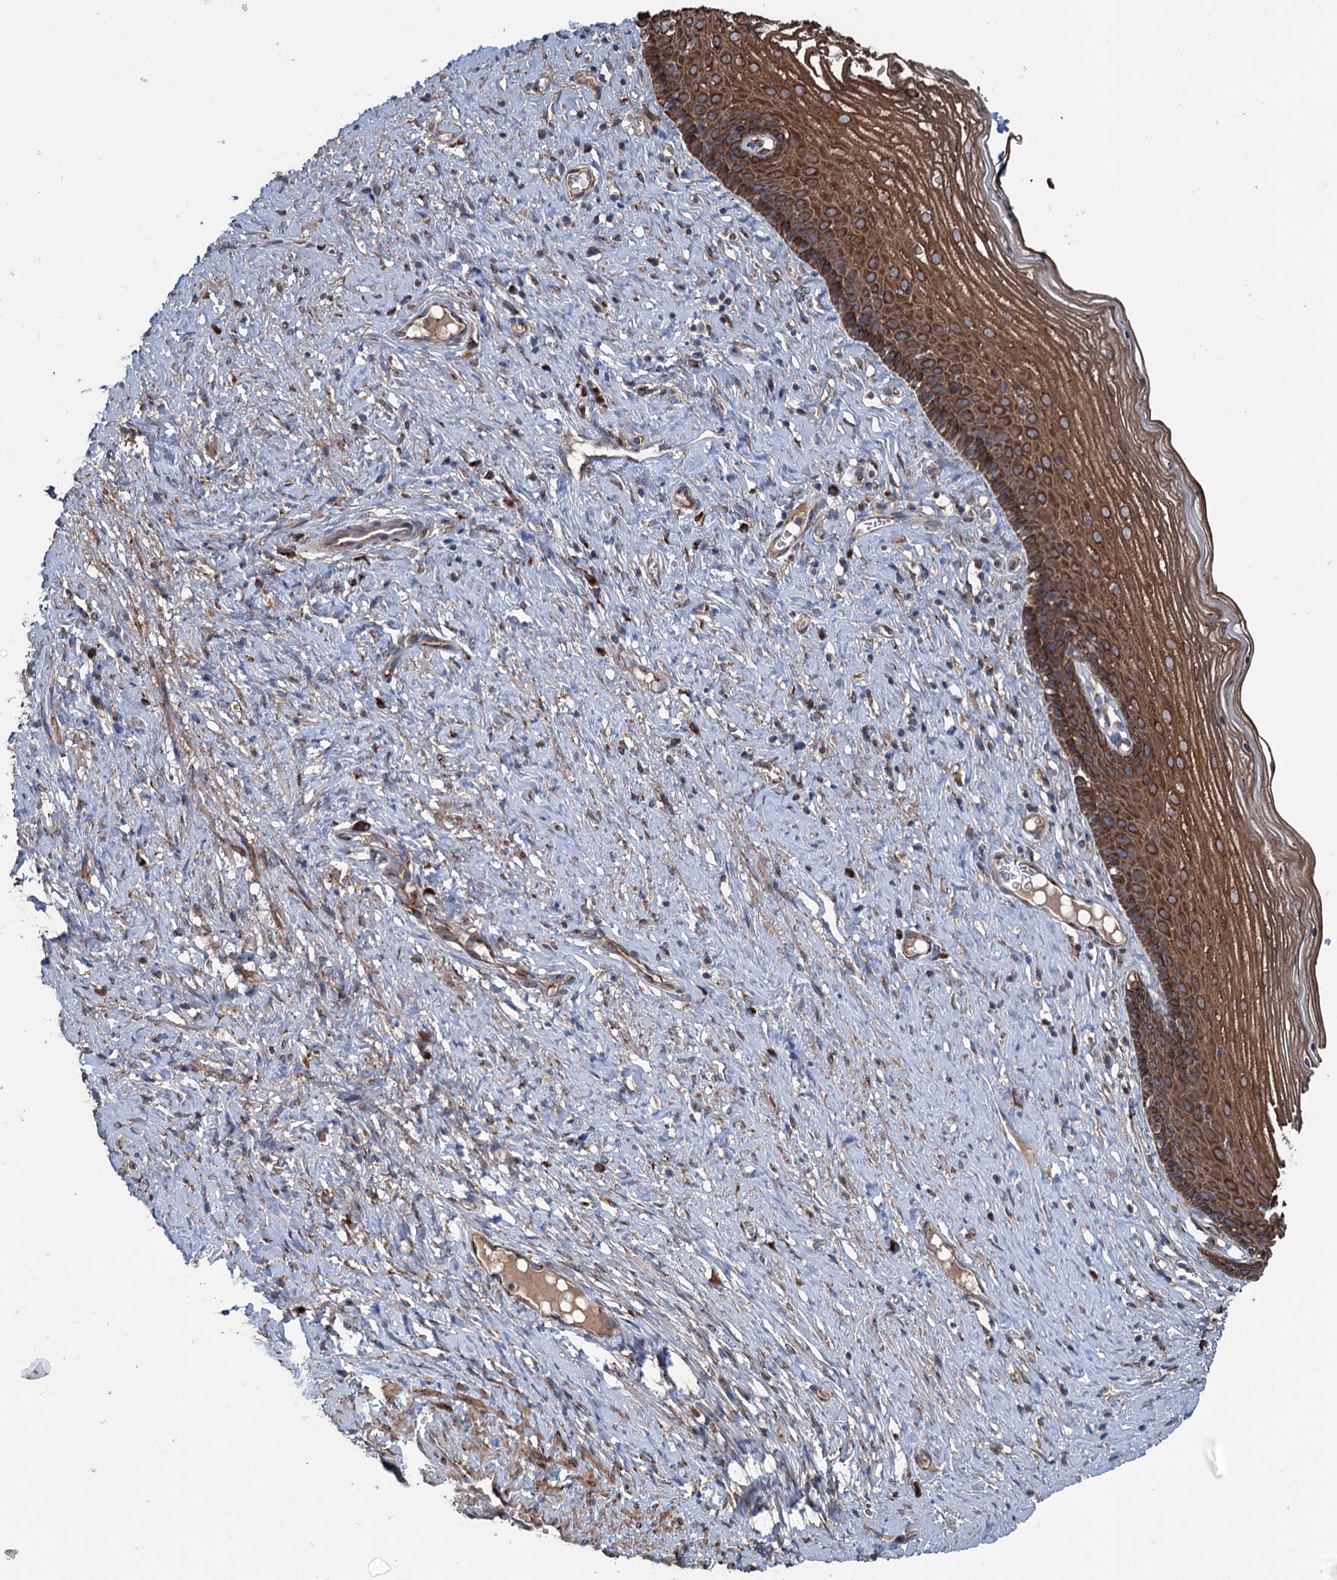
{"staining": {"intensity": "moderate", "quantity": ">75%", "location": "cytoplasmic/membranous"}, "tissue": "cervix", "cell_type": "Glandular cells", "image_type": "normal", "snomed": [{"axis": "morphology", "description": "Normal tissue, NOS"}, {"axis": "topography", "description": "Cervix"}], "caption": "The photomicrograph exhibits immunohistochemical staining of unremarkable cervix. There is moderate cytoplasmic/membranous expression is present in approximately >75% of glandular cells.", "gene": "CALCOCO1", "patient": {"sex": "female", "age": 42}}